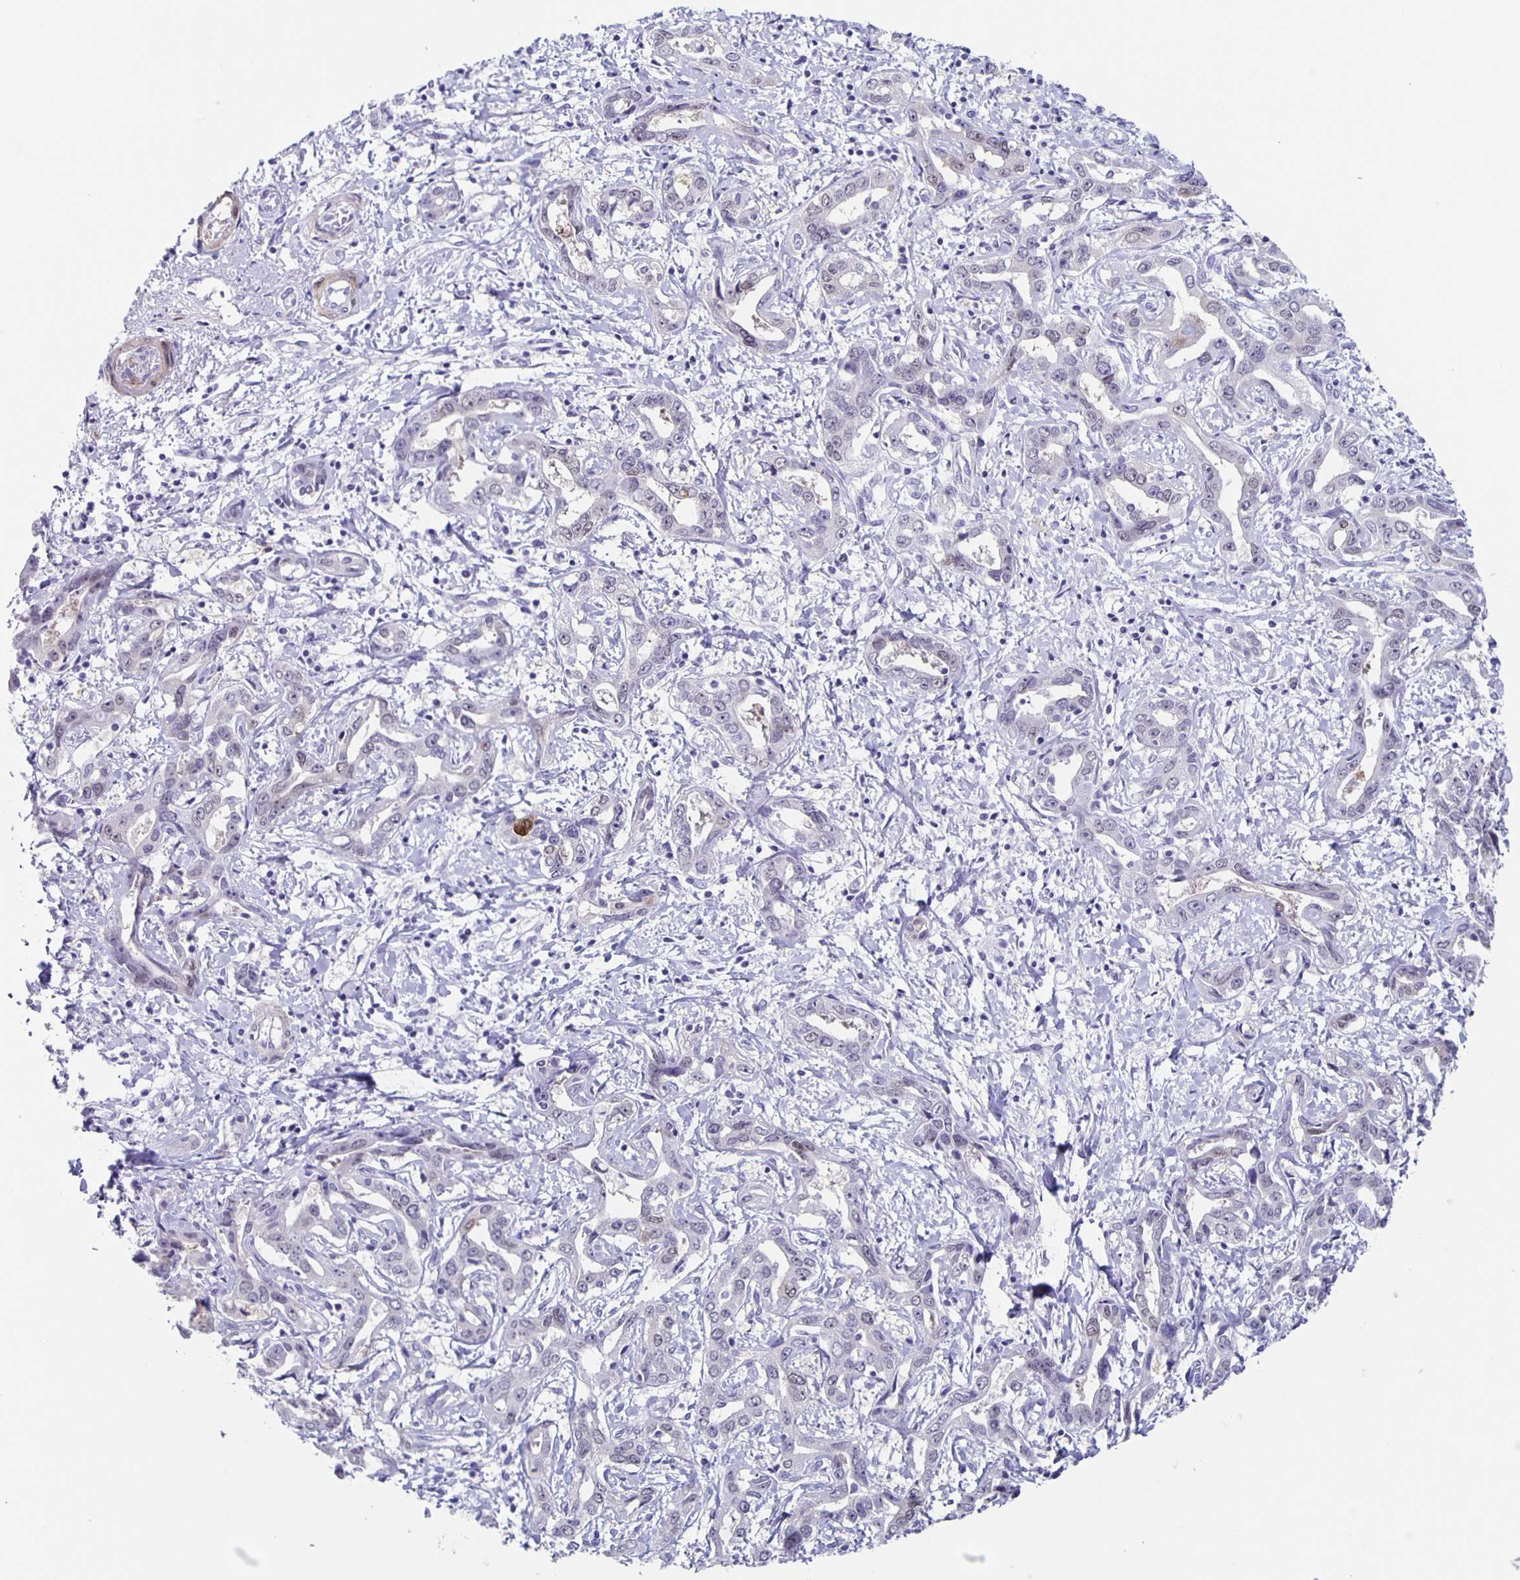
{"staining": {"intensity": "negative", "quantity": "none", "location": "none"}, "tissue": "liver cancer", "cell_type": "Tumor cells", "image_type": "cancer", "snomed": [{"axis": "morphology", "description": "Cholangiocarcinoma"}, {"axis": "topography", "description": "Liver"}], "caption": "The histopathology image displays no significant expression in tumor cells of liver cancer.", "gene": "TPPP", "patient": {"sex": "male", "age": 59}}